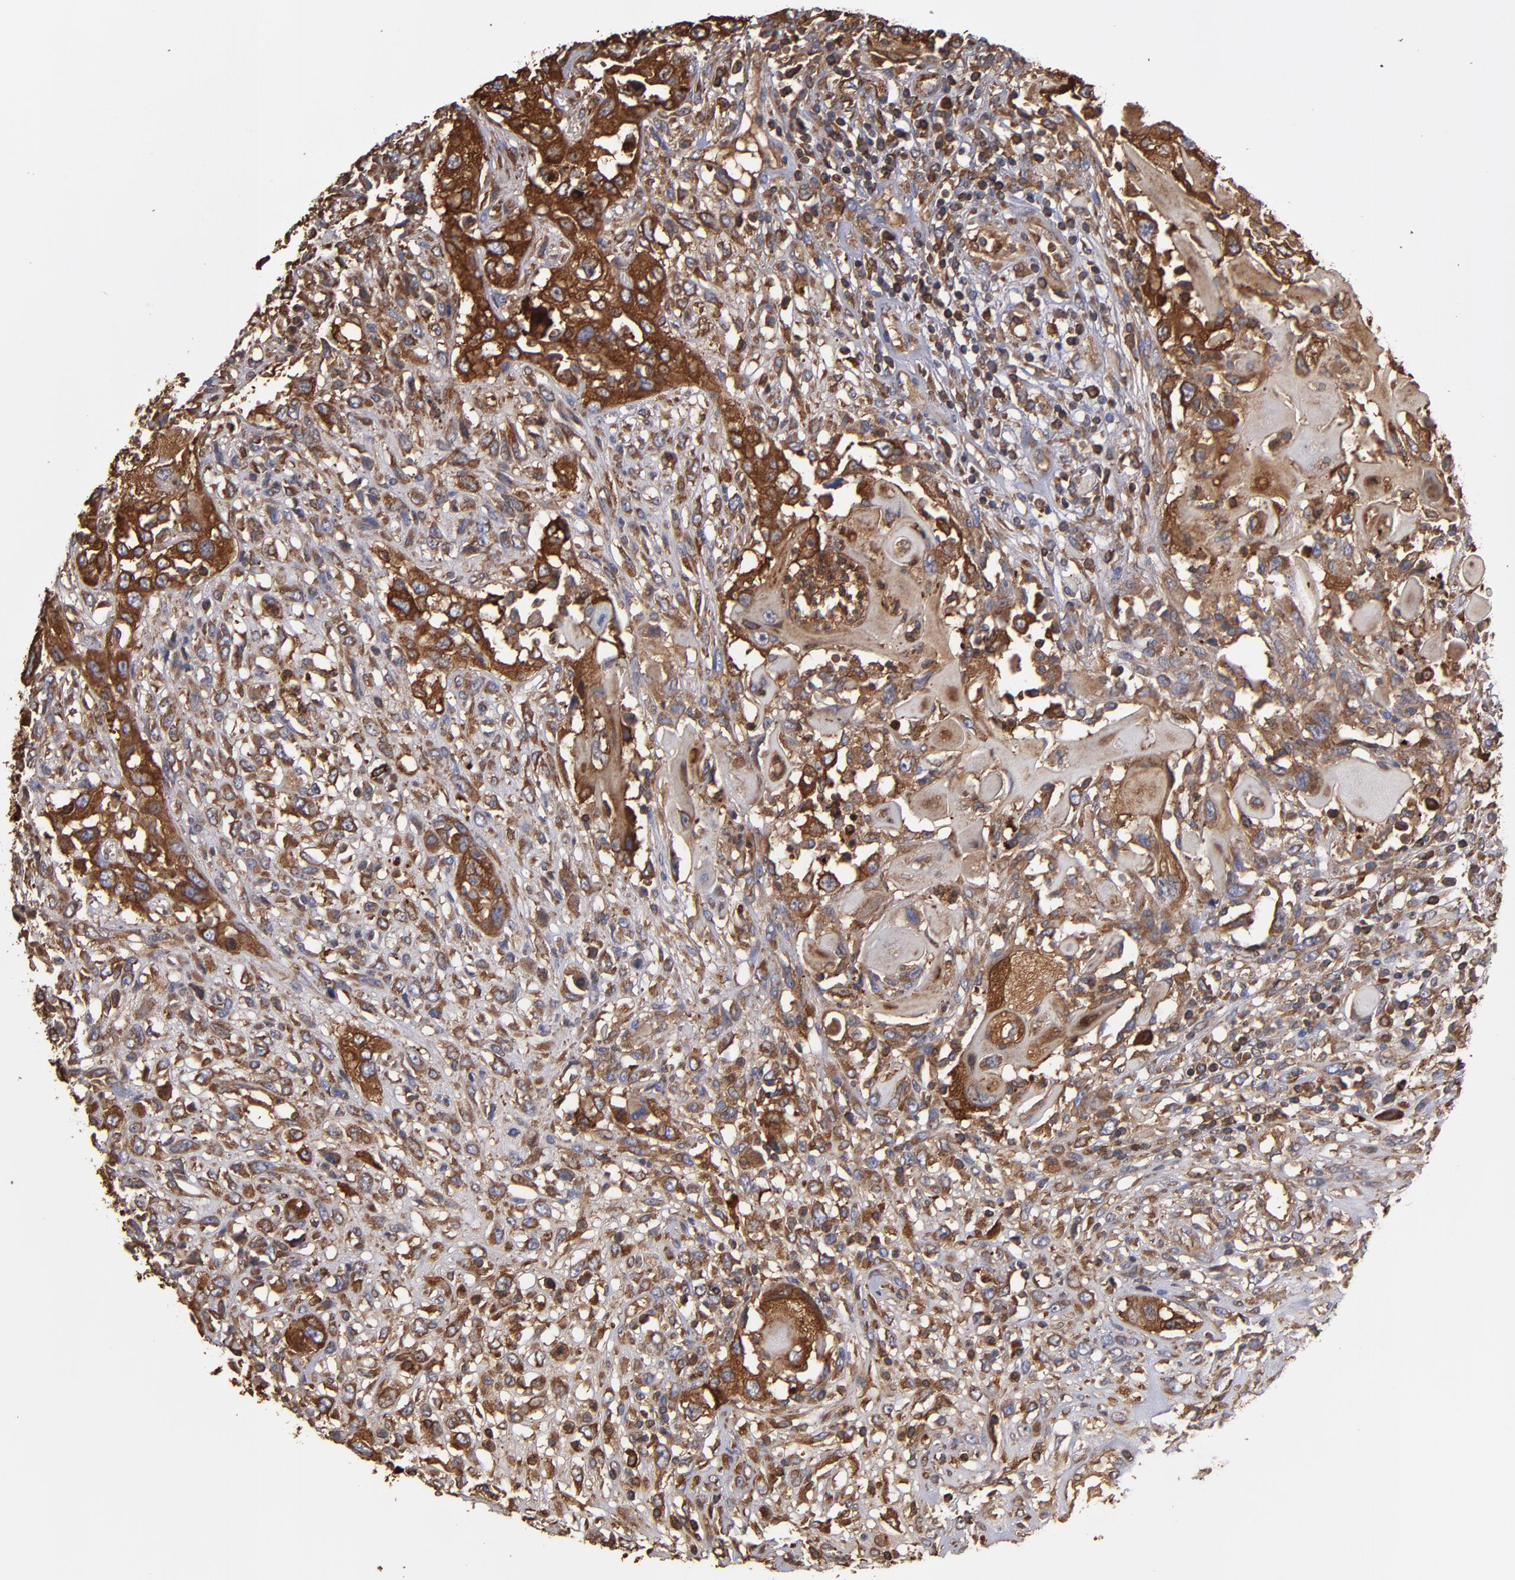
{"staining": {"intensity": "strong", "quantity": "25%-75%", "location": "cytoplasmic/membranous"}, "tissue": "head and neck cancer", "cell_type": "Tumor cells", "image_type": "cancer", "snomed": [{"axis": "morphology", "description": "Neoplasm, malignant, NOS"}, {"axis": "topography", "description": "Salivary gland"}, {"axis": "topography", "description": "Head-Neck"}], "caption": "Tumor cells exhibit strong cytoplasmic/membranous positivity in approximately 25%-75% of cells in neoplasm (malignant) (head and neck). (DAB IHC with brightfield microscopy, high magnification).", "gene": "ACTN4", "patient": {"sex": "male", "age": 43}}